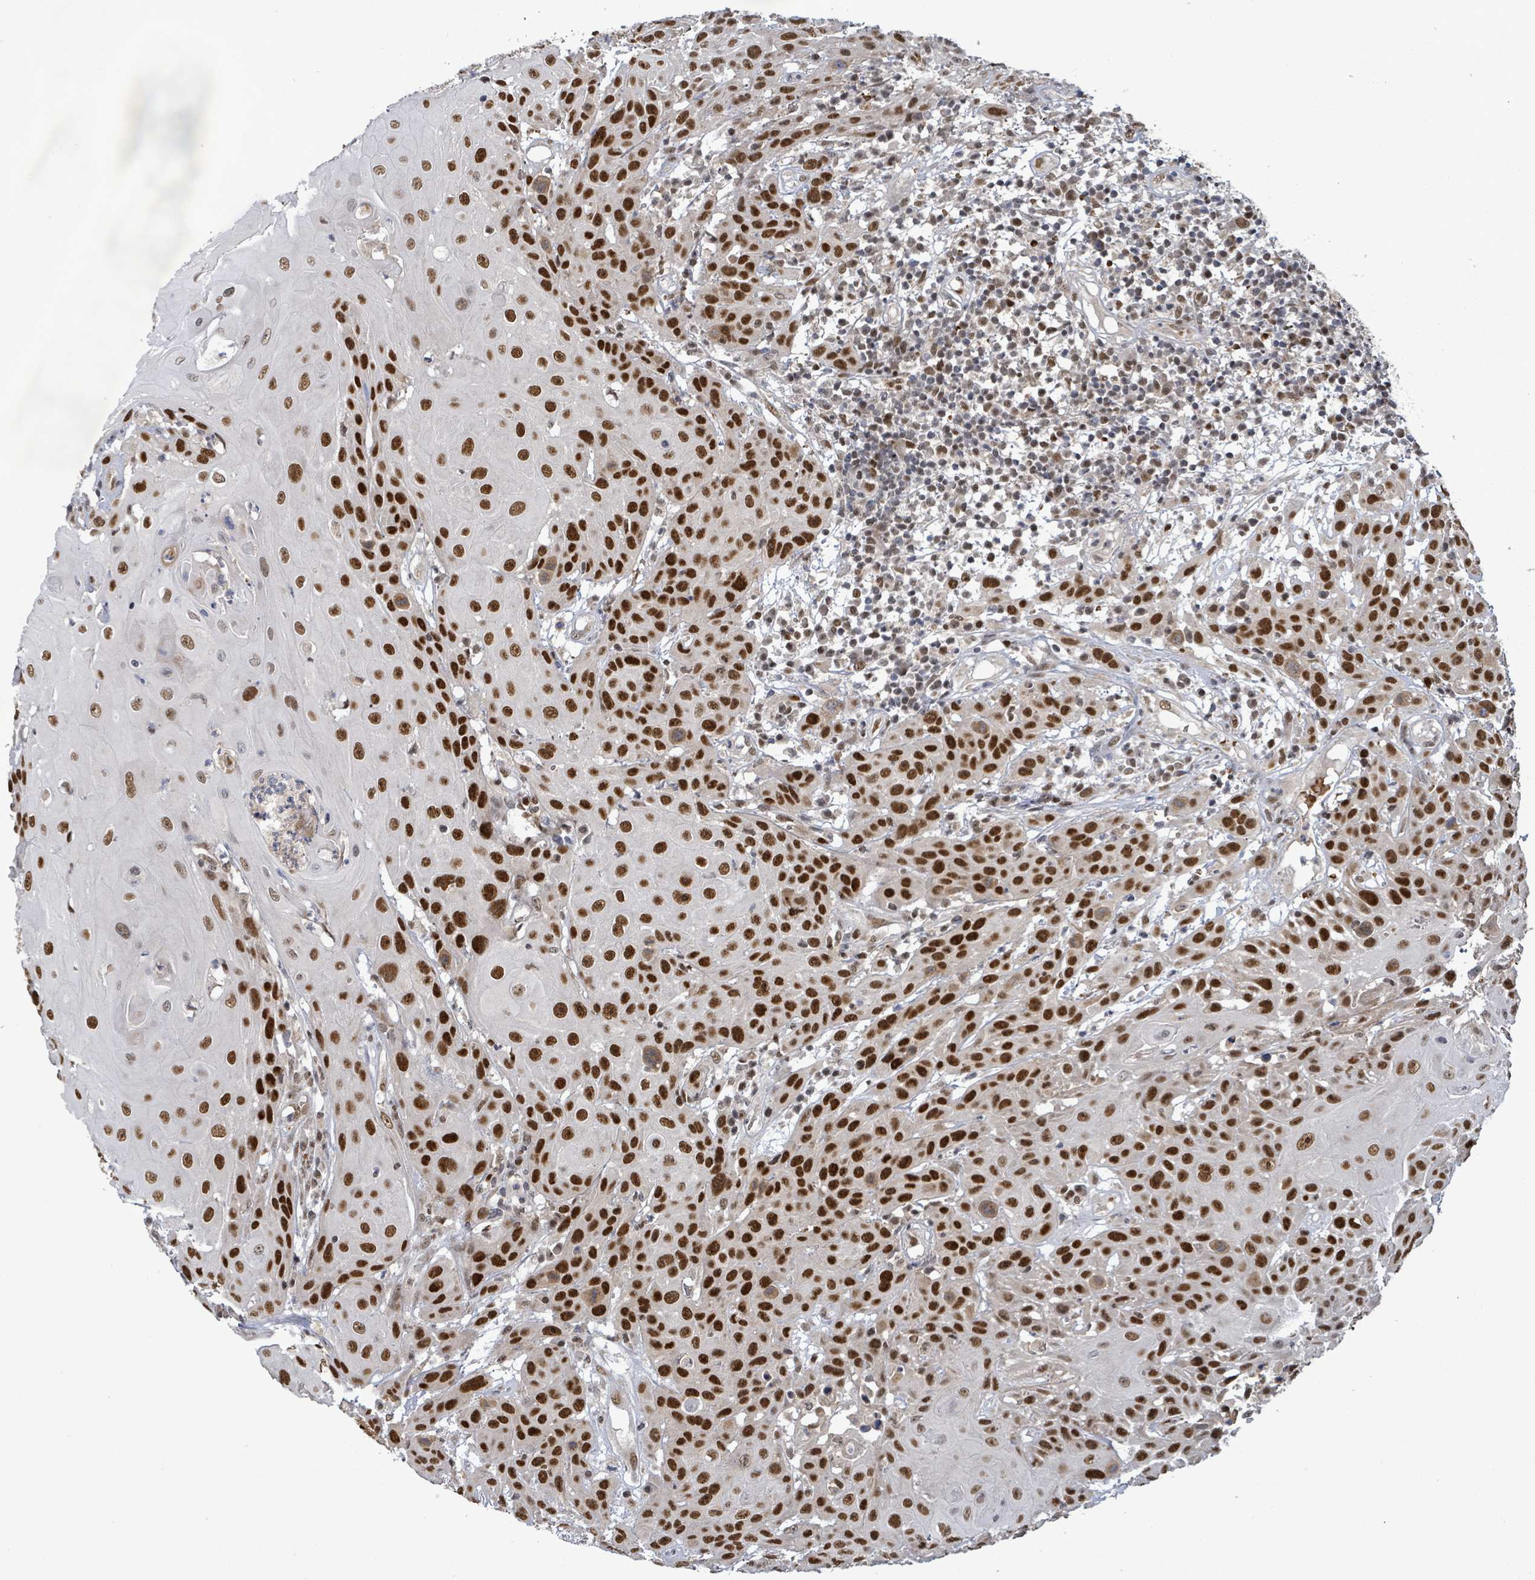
{"staining": {"intensity": "strong", "quantity": ">75%", "location": "nuclear"}, "tissue": "head and neck cancer", "cell_type": "Tumor cells", "image_type": "cancer", "snomed": [{"axis": "morphology", "description": "Squamous cell carcinoma, NOS"}, {"axis": "topography", "description": "Skin"}, {"axis": "topography", "description": "Head-Neck"}], "caption": "Immunohistochemical staining of human head and neck squamous cell carcinoma demonstrates strong nuclear protein expression in about >75% of tumor cells.", "gene": "PATZ1", "patient": {"sex": "male", "age": 80}}